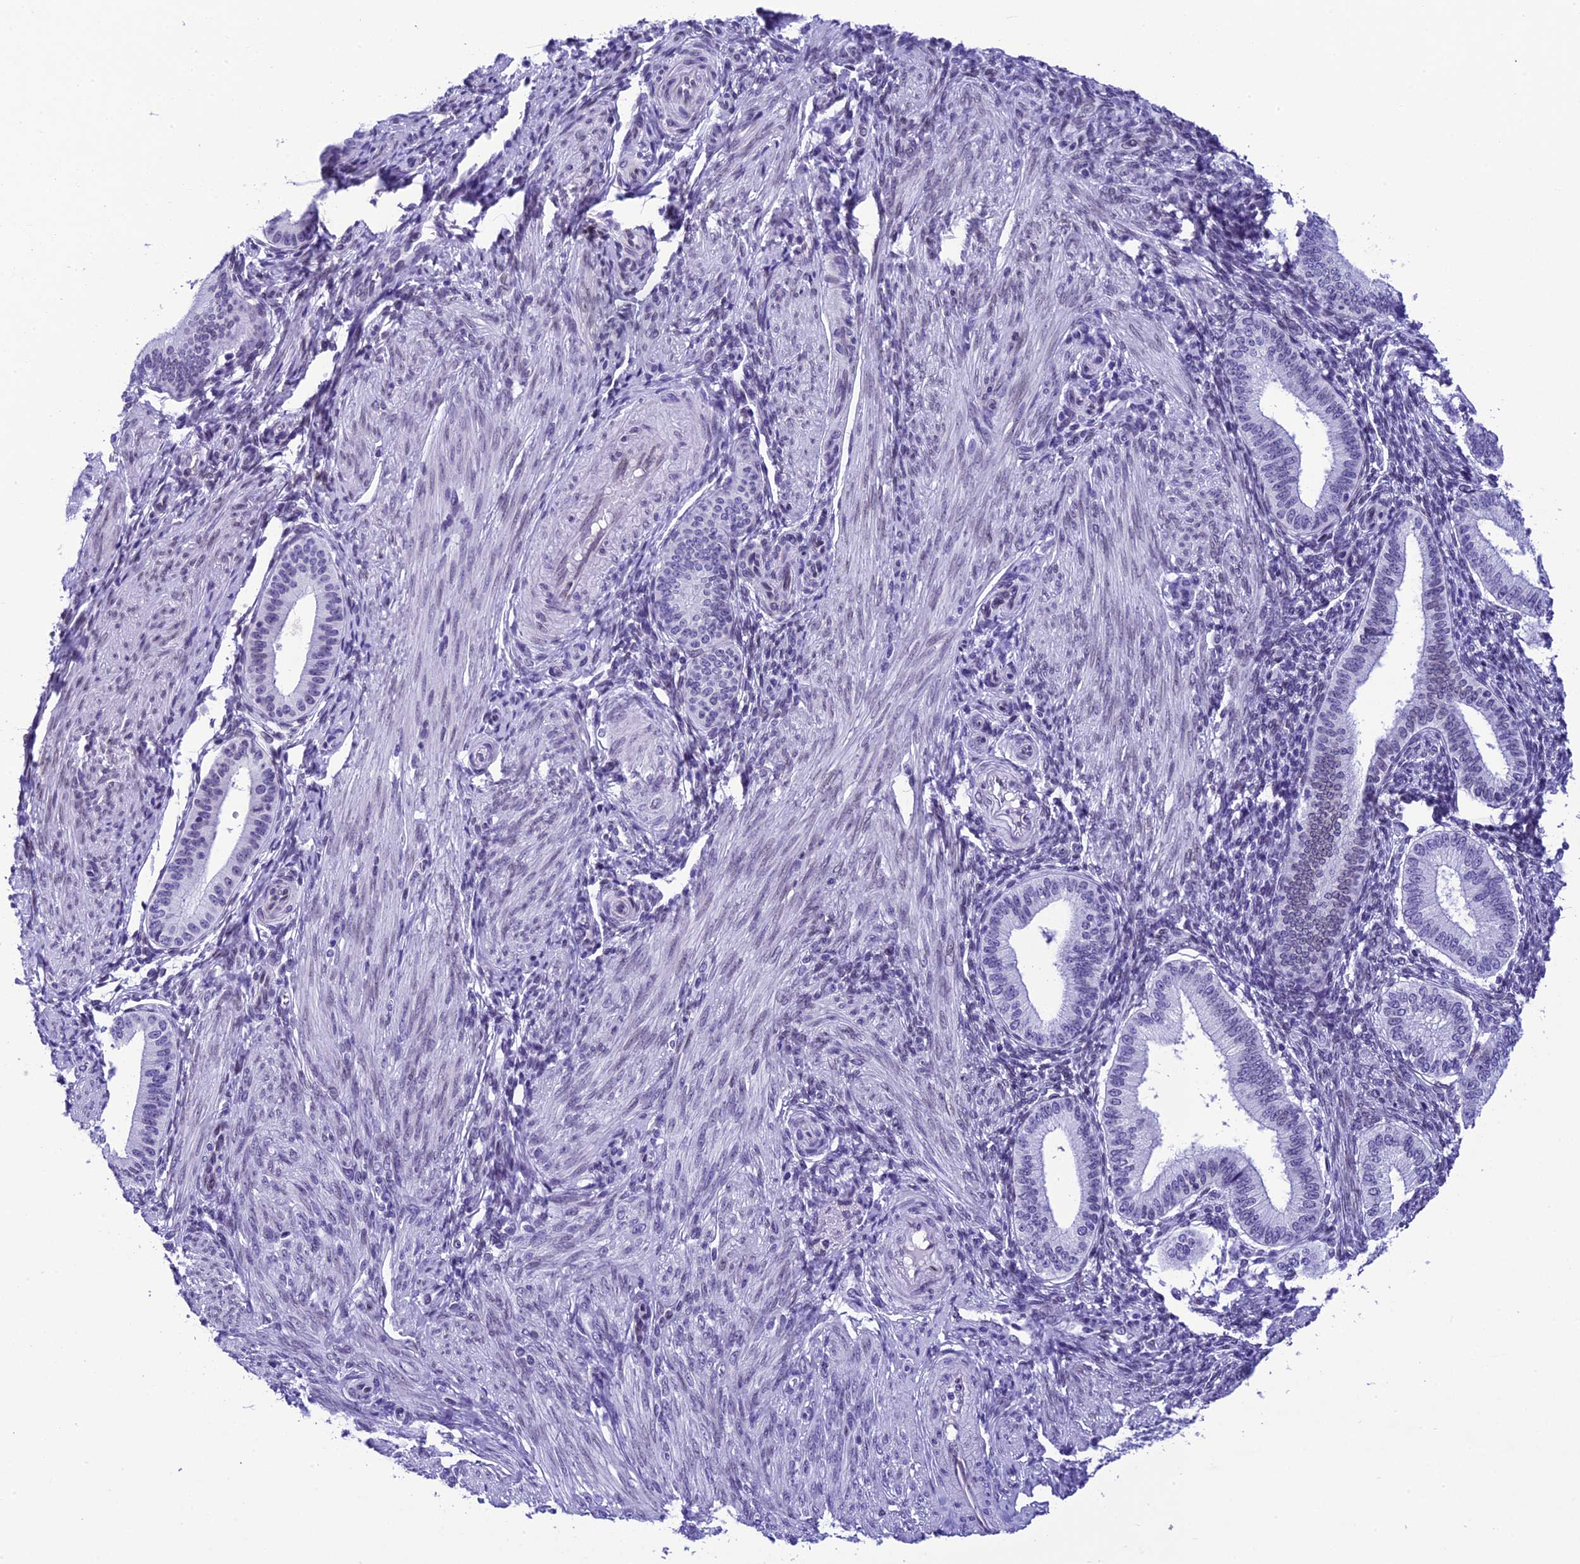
{"staining": {"intensity": "negative", "quantity": "none", "location": "none"}, "tissue": "endometrium", "cell_type": "Cells in endometrial stroma", "image_type": "normal", "snomed": [{"axis": "morphology", "description": "Normal tissue, NOS"}, {"axis": "topography", "description": "Endometrium"}], "caption": "Endometrium stained for a protein using immunohistochemistry (IHC) displays no staining cells in endometrial stroma.", "gene": "METTL25", "patient": {"sex": "female", "age": 39}}